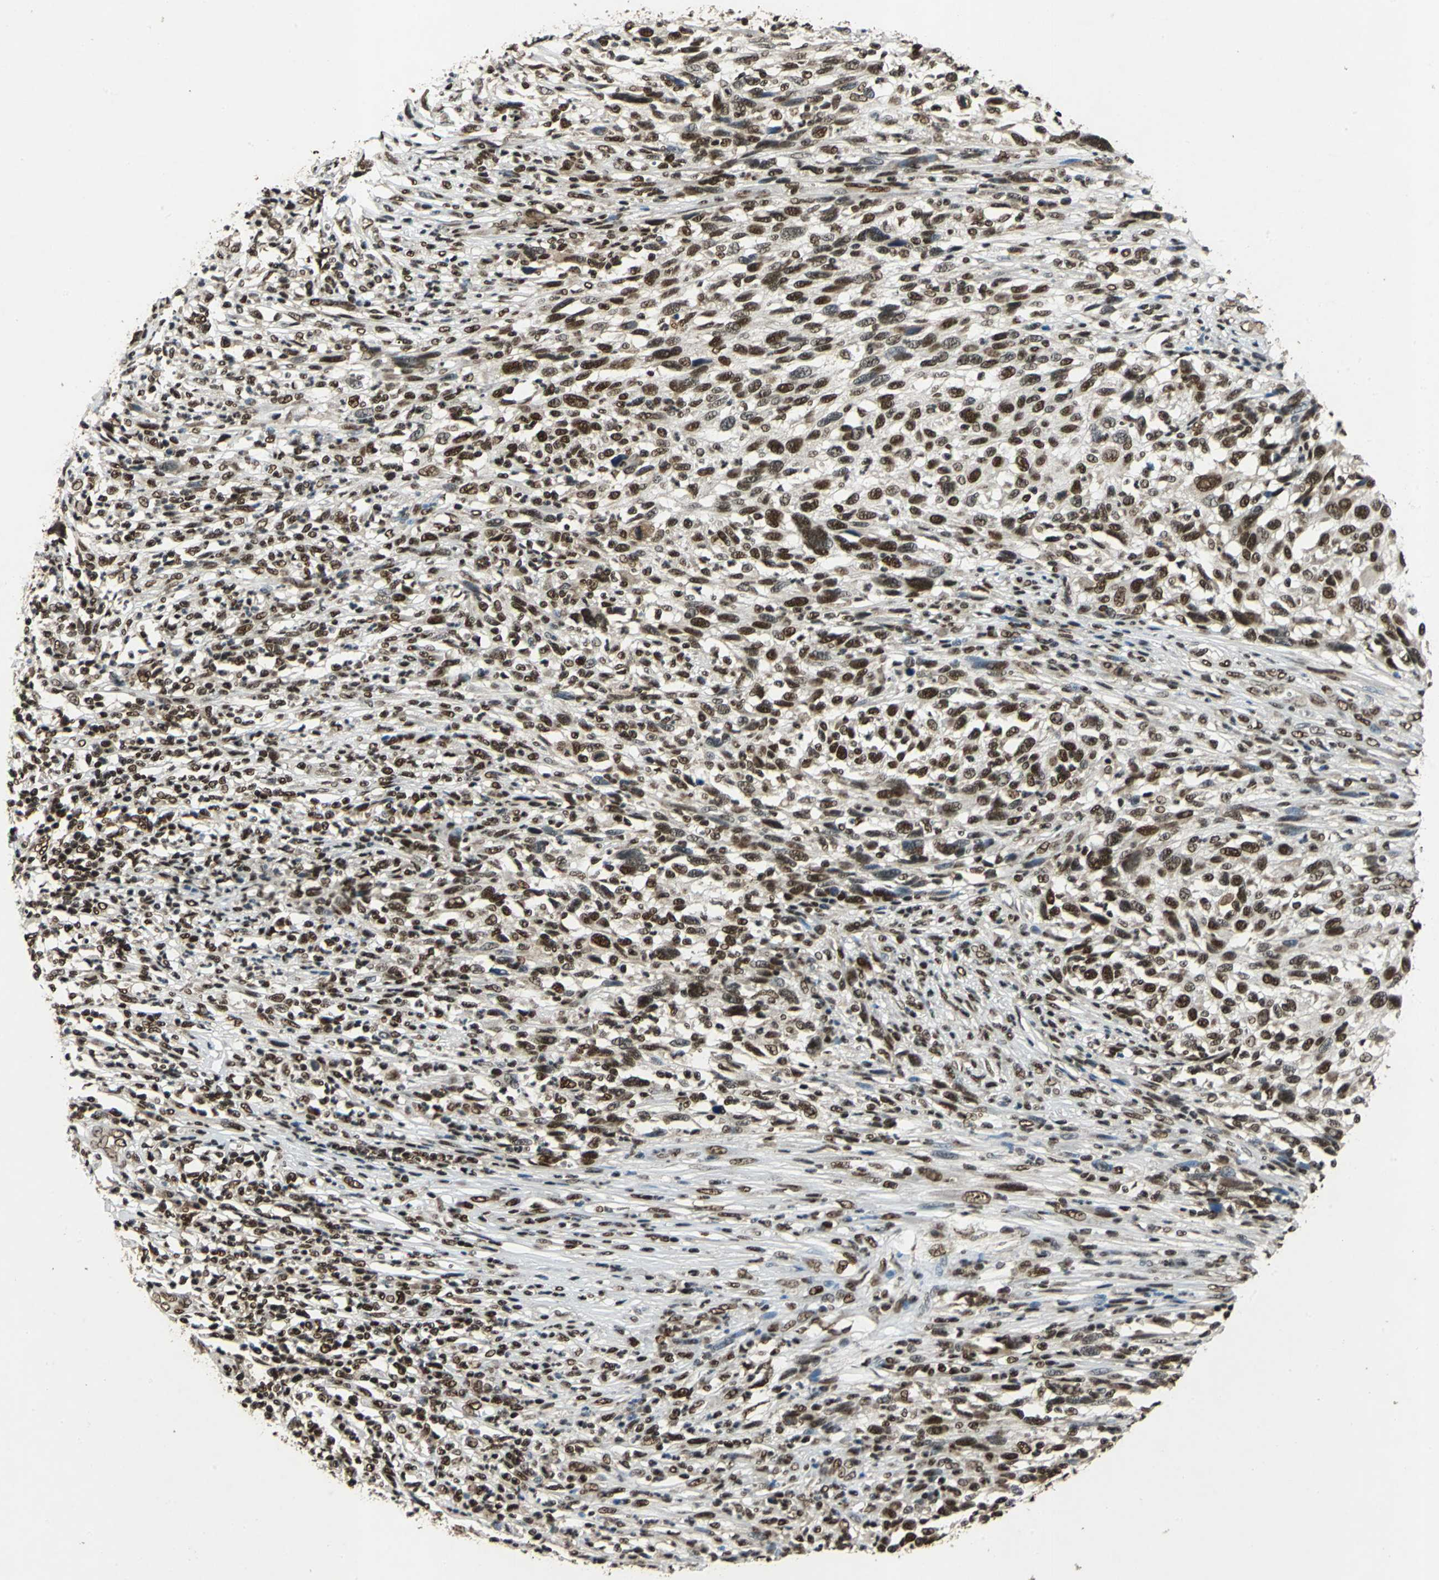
{"staining": {"intensity": "strong", "quantity": ">75%", "location": "nuclear"}, "tissue": "melanoma", "cell_type": "Tumor cells", "image_type": "cancer", "snomed": [{"axis": "morphology", "description": "Malignant melanoma, Metastatic site"}, {"axis": "topography", "description": "Lymph node"}], "caption": "Immunohistochemical staining of malignant melanoma (metastatic site) reveals high levels of strong nuclear protein expression in about >75% of tumor cells. (Stains: DAB in brown, nuclei in blue, Microscopy: brightfield microscopy at high magnification).", "gene": "MTA2", "patient": {"sex": "male", "age": 61}}